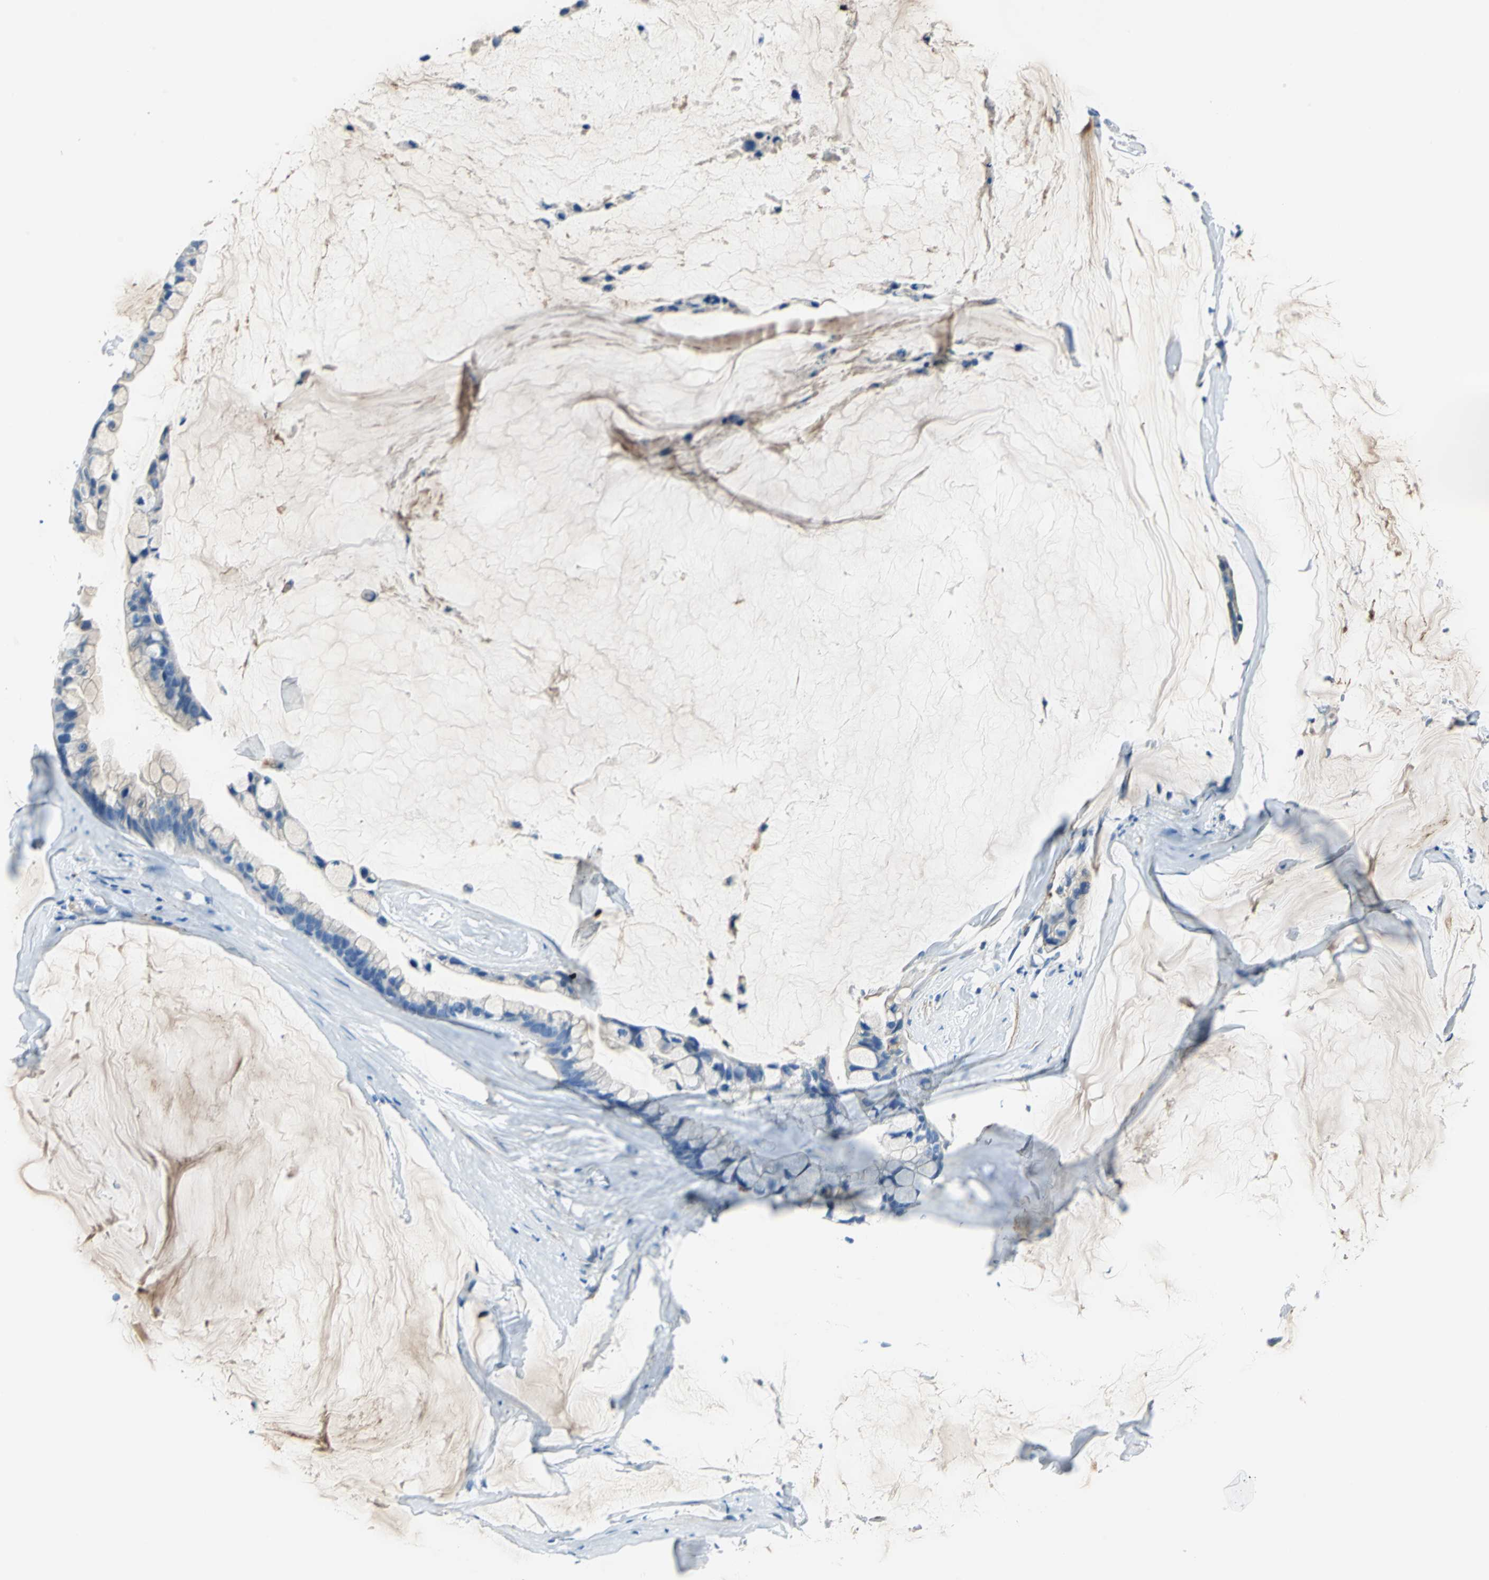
{"staining": {"intensity": "weak", "quantity": "<25%", "location": "cytoplasmic/membranous"}, "tissue": "ovarian cancer", "cell_type": "Tumor cells", "image_type": "cancer", "snomed": [{"axis": "morphology", "description": "Cystadenocarcinoma, mucinous, NOS"}, {"axis": "topography", "description": "Ovary"}], "caption": "Protein analysis of mucinous cystadenocarcinoma (ovarian) demonstrates no significant expression in tumor cells.", "gene": "AKAP12", "patient": {"sex": "female", "age": 39}}